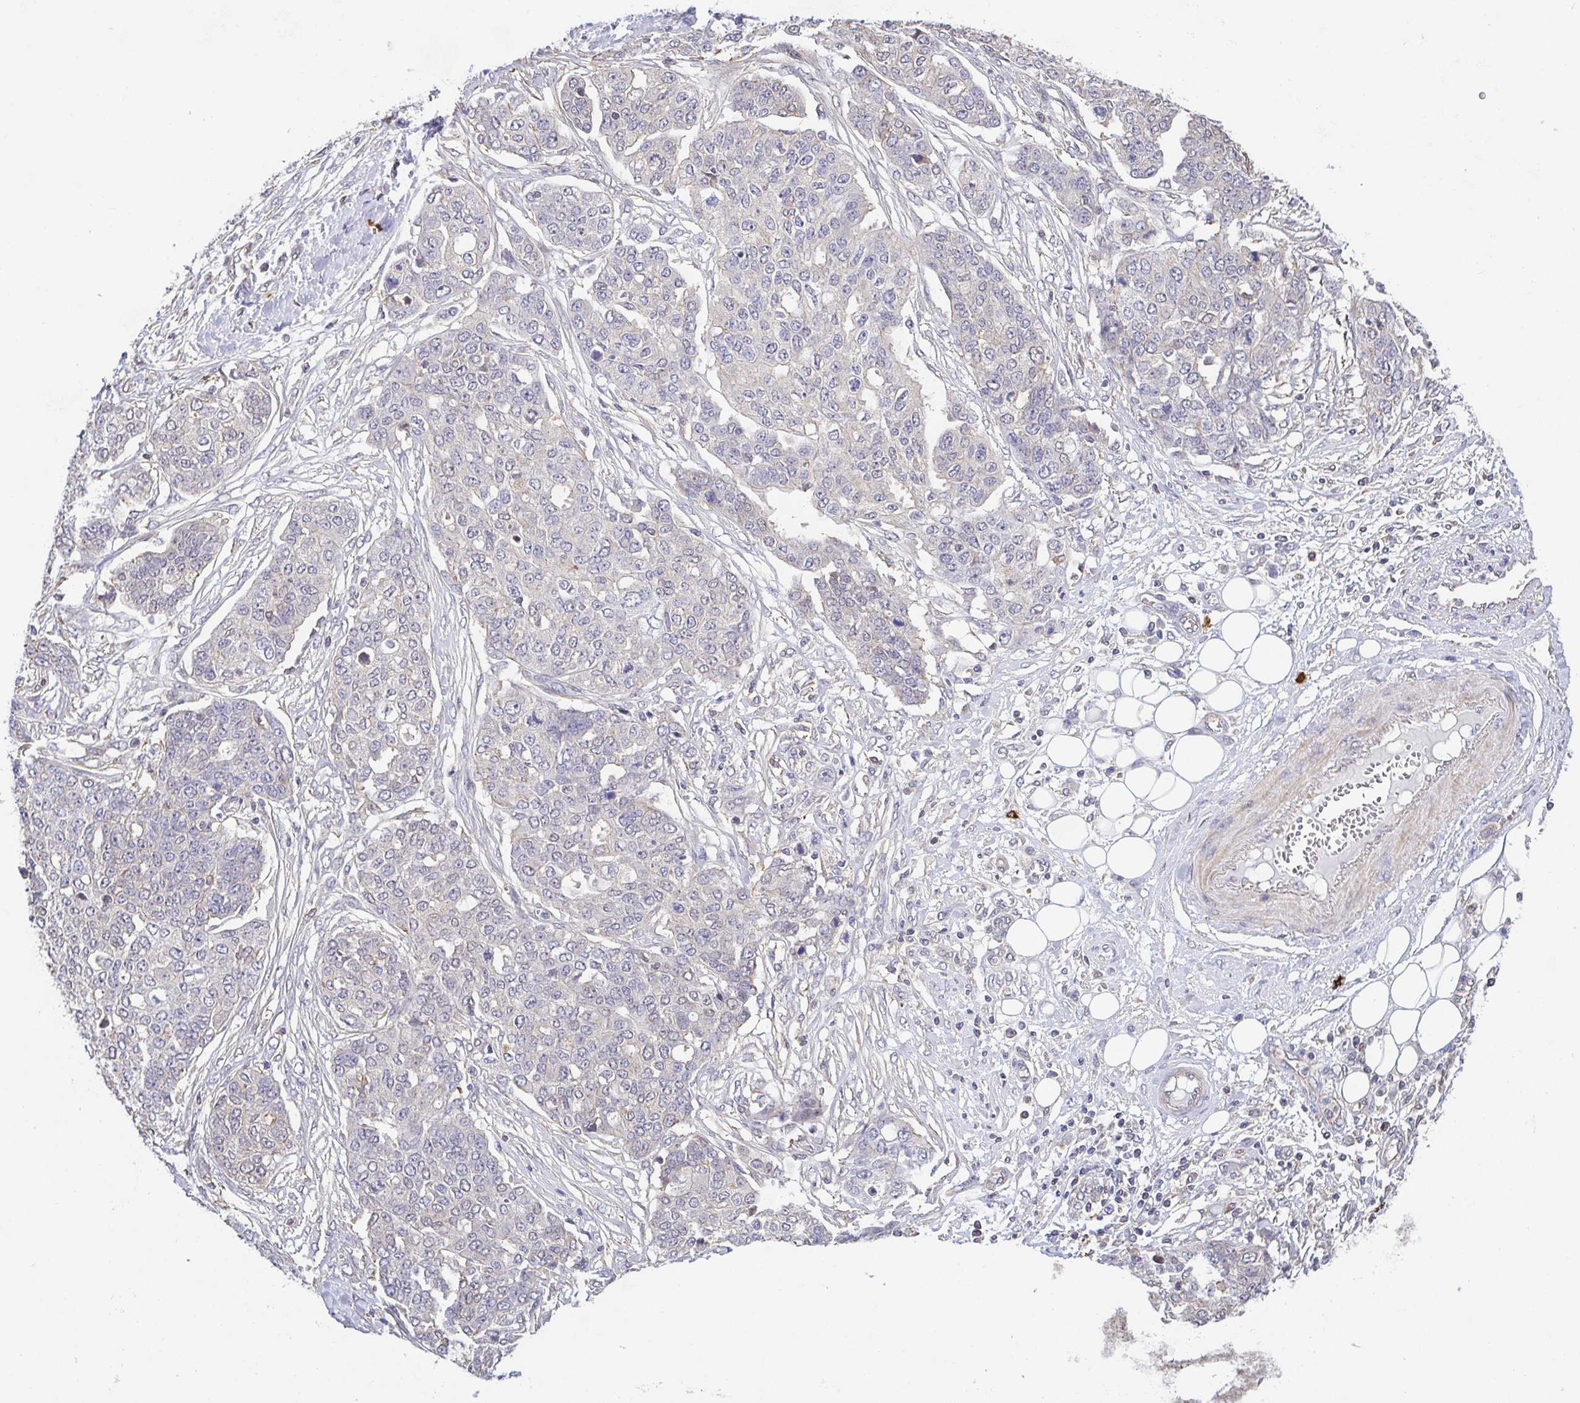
{"staining": {"intensity": "negative", "quantity": "none", "location": "none"}, "tissue": "ovarian cancer", "cell_type": "Tumor cells", "image_type": "cancer", "snomed": [{"axis": "morphology", "description": "Cystadenocarcinoma, serous, NOS"}, {"axis": "topography", "description": "Soft tissue"}, {"axis": "topography", "description": "Ovary"}], "caption": "Human ovarian cancer stained for a protein using immunohistochemistry (IHC) exhibits no positivity in tumor cells.", "gene": "PREPL", "patient": {"sex": "female", "age": 57}}